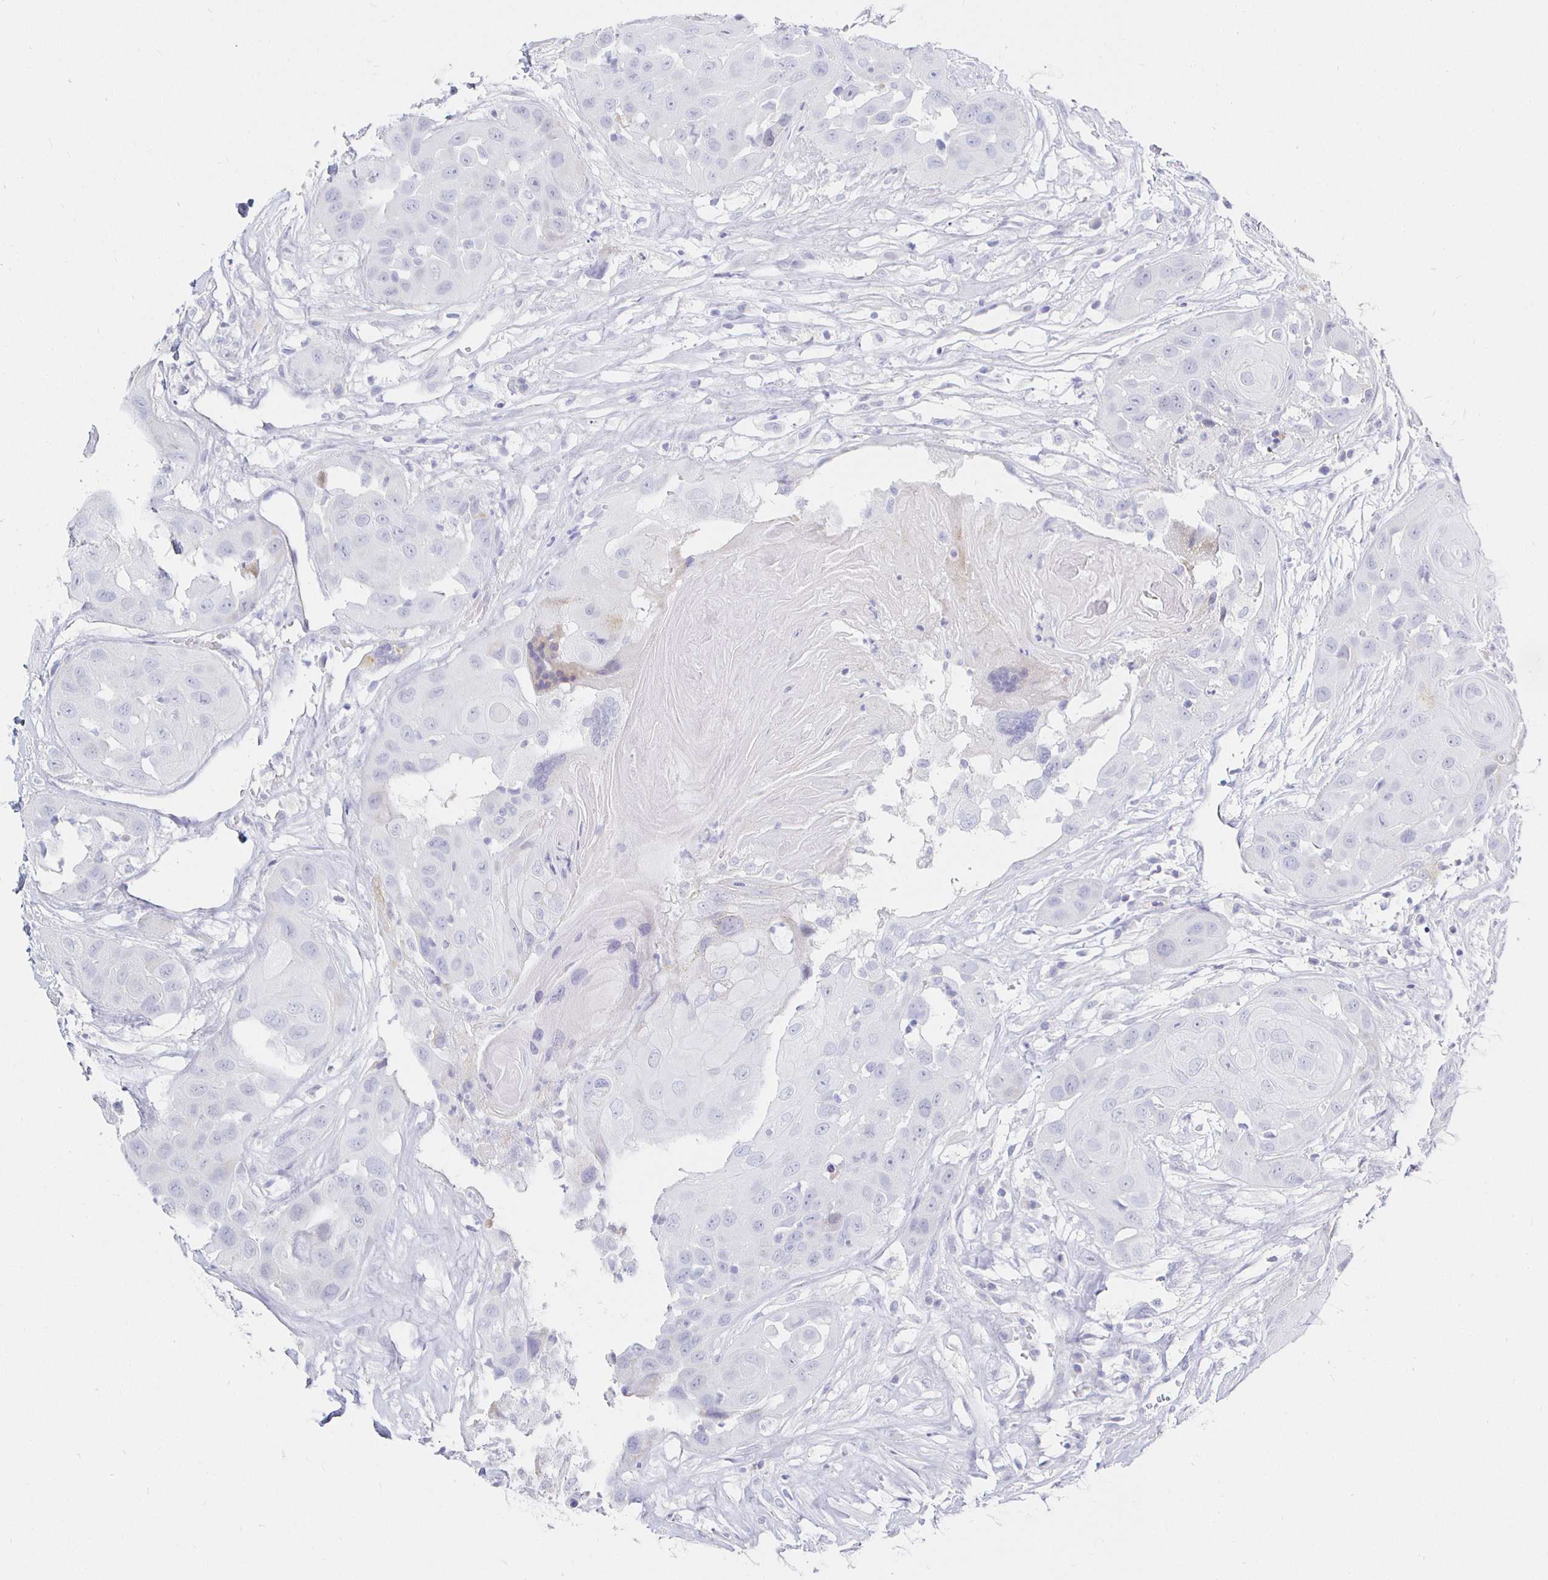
{"staining": {"intensity": "negative", "quantity": "none", "location": "none"}, "tissue": "head and neck cancer", "cell_type": "Tumor cells", "image_type": "cancer", "snomed": [{"axis": "morphology", "description": "Squamous cell carcinoma, NOS"}, {"axis": "topography", "description": "Head-Neck"}], "caption": "Immunohistochemistry micrograph of neoplastic tissue: human head and neck squamous cell carcinoma stained with DAB (3,3'-diaminobenzidine) displays no significant protein staining in tumor cells.", "gene": "CR2", "patient": {"sex": "male", "age": 83}}